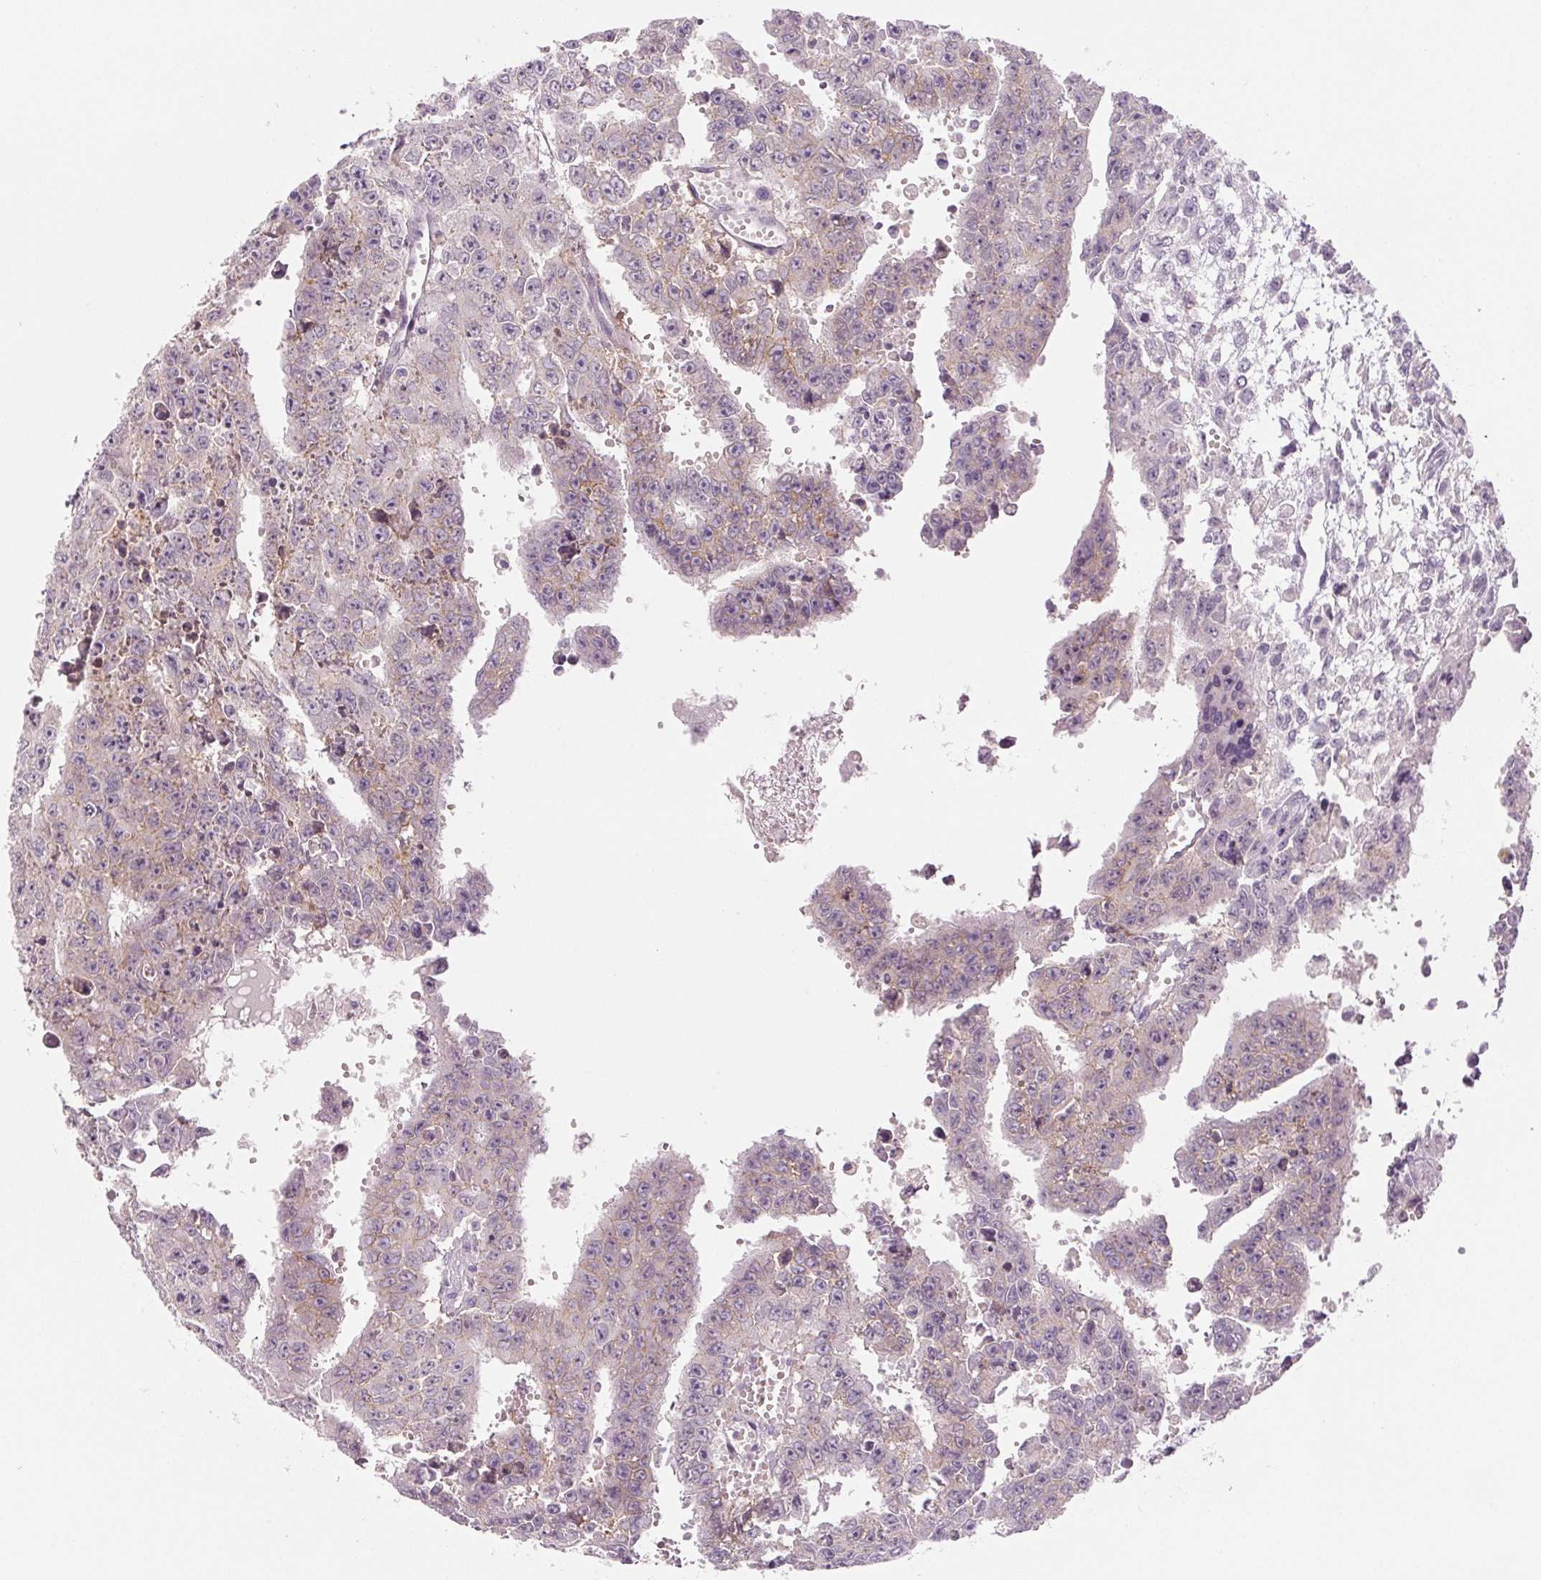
{"staining": {"intensity": "negative", "quantity": "none", "location": "none"}, "tissue": "testis cancer", "cell_type": "Tumor cells", "image_type": "cancer", "snomed": [{"axis": "morphology", "description": "Carcinoma, Embryonal, NOS"}, {"axis": "morphology", "description": "Teratoma, malignant, NOS"}, {"axis": "topography", "description": "Testis"}], "caption": "Histopathology image shows no protein expression in tumor cells of malignant teratoma (testis) tissue. Brightfield microscopy of immunohistochemistry (IHC) stained with DAB (brown) and hematoxylin (blue), captured at high magnification.", "gene": "EHHADH", "patient": {"sex": "male", "age": 24}}